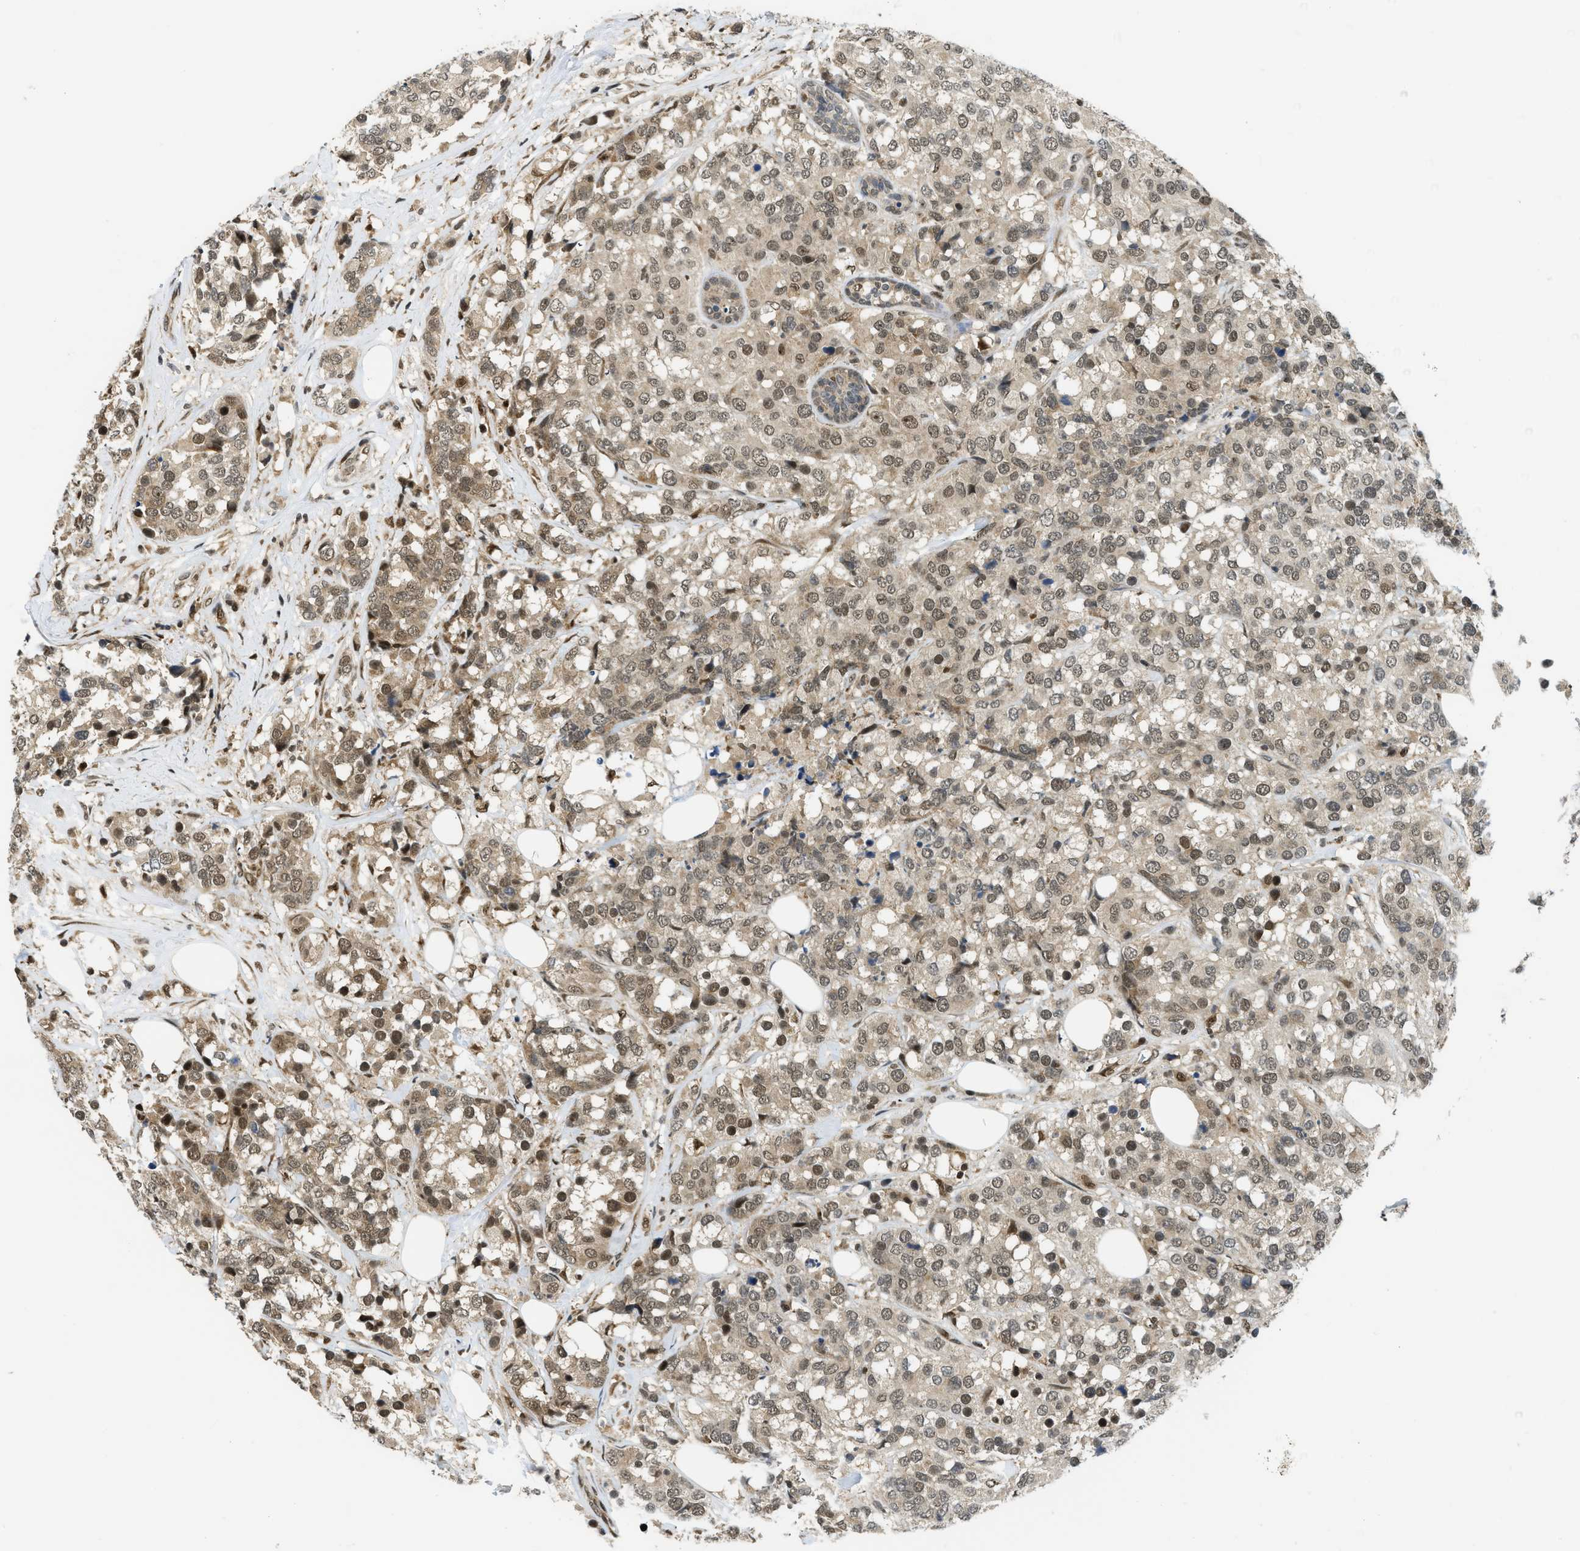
{"staining": {"intensity": "weak", "quantity": ">75%", "location": "cytoplasmic/membranous,nuclear"}, "tissue": "breast cancer", "cell_type": "Tumor cells", "image_type": "cancer", "snomed": [{"axis": "morphology", "description": "Lobular carcinoma"}, {"axis": "topography", "description": "Breast"}], "caption": "IHC histopathology image of neoplastic tissue: human lobular carcinoma (breast) stained using IHC shows low levels of weak protein expression localized specifically in the cytoplasmic/membranous and nuclear of tumor cells, appearing as a cytoplasmic/membranous and nuclear brown color.", "gene": "TACC1", "patient": {"sex": "female", "age": 59}}